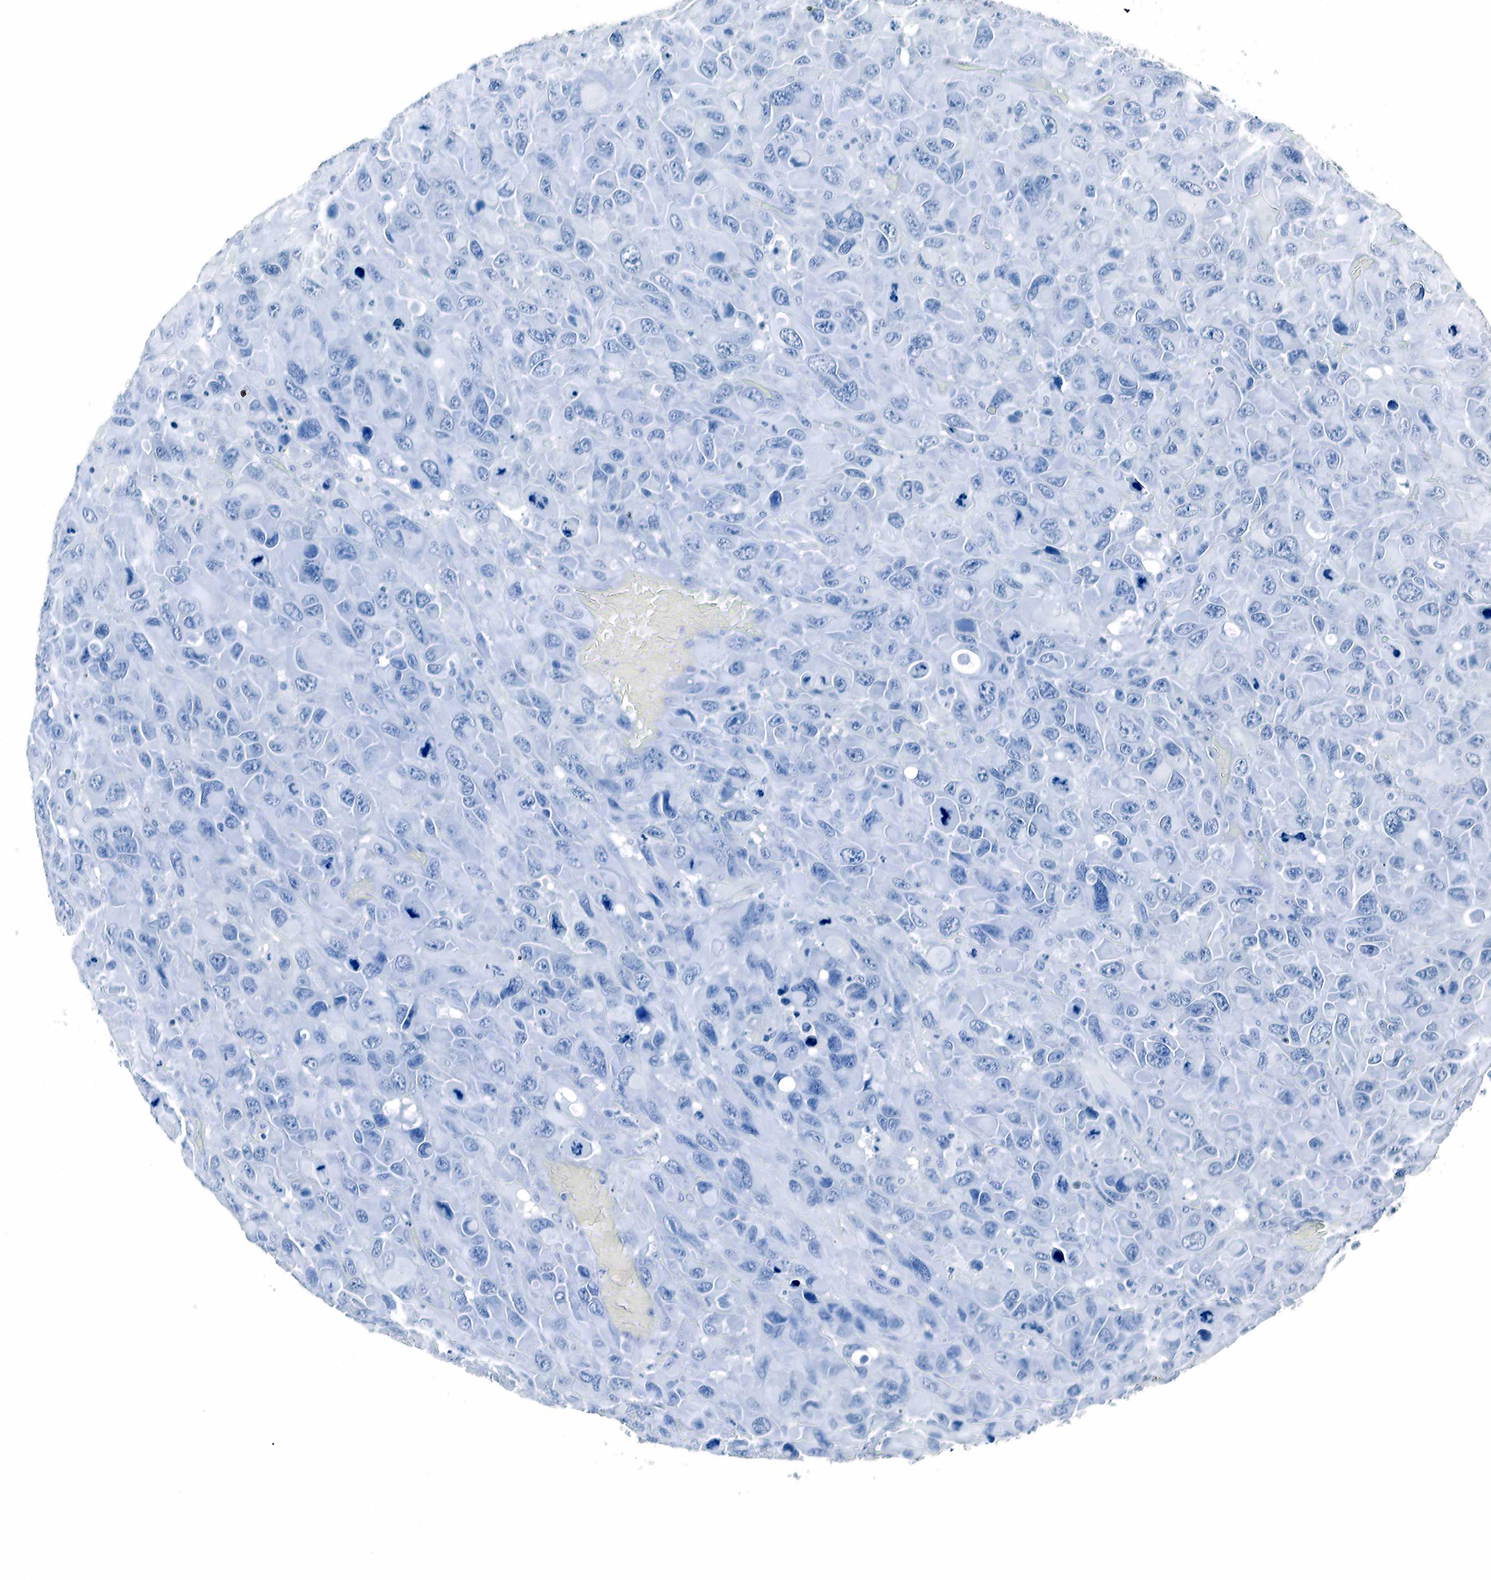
{"staining": {"intensity": "negative", "quantity": "none", "location": "none"}, "tissue": "renal cancer", "cell_type": "Tumor cells", "image_type": "cancer", "snomed": [{"axis": "morphology", "description": "Adenocarcinoma, NOS"}, {"axis": "topography", "description": "Kidney"}], "caption": "A micrograph of human renal cancer (adenocarcinoma) is negative for staining in tumor cells. (Brightfield microscopy of DAB immunohistochemistry at high magnification).", "gene": "GAST", "patient": {"sex": "male", "age": 79}}